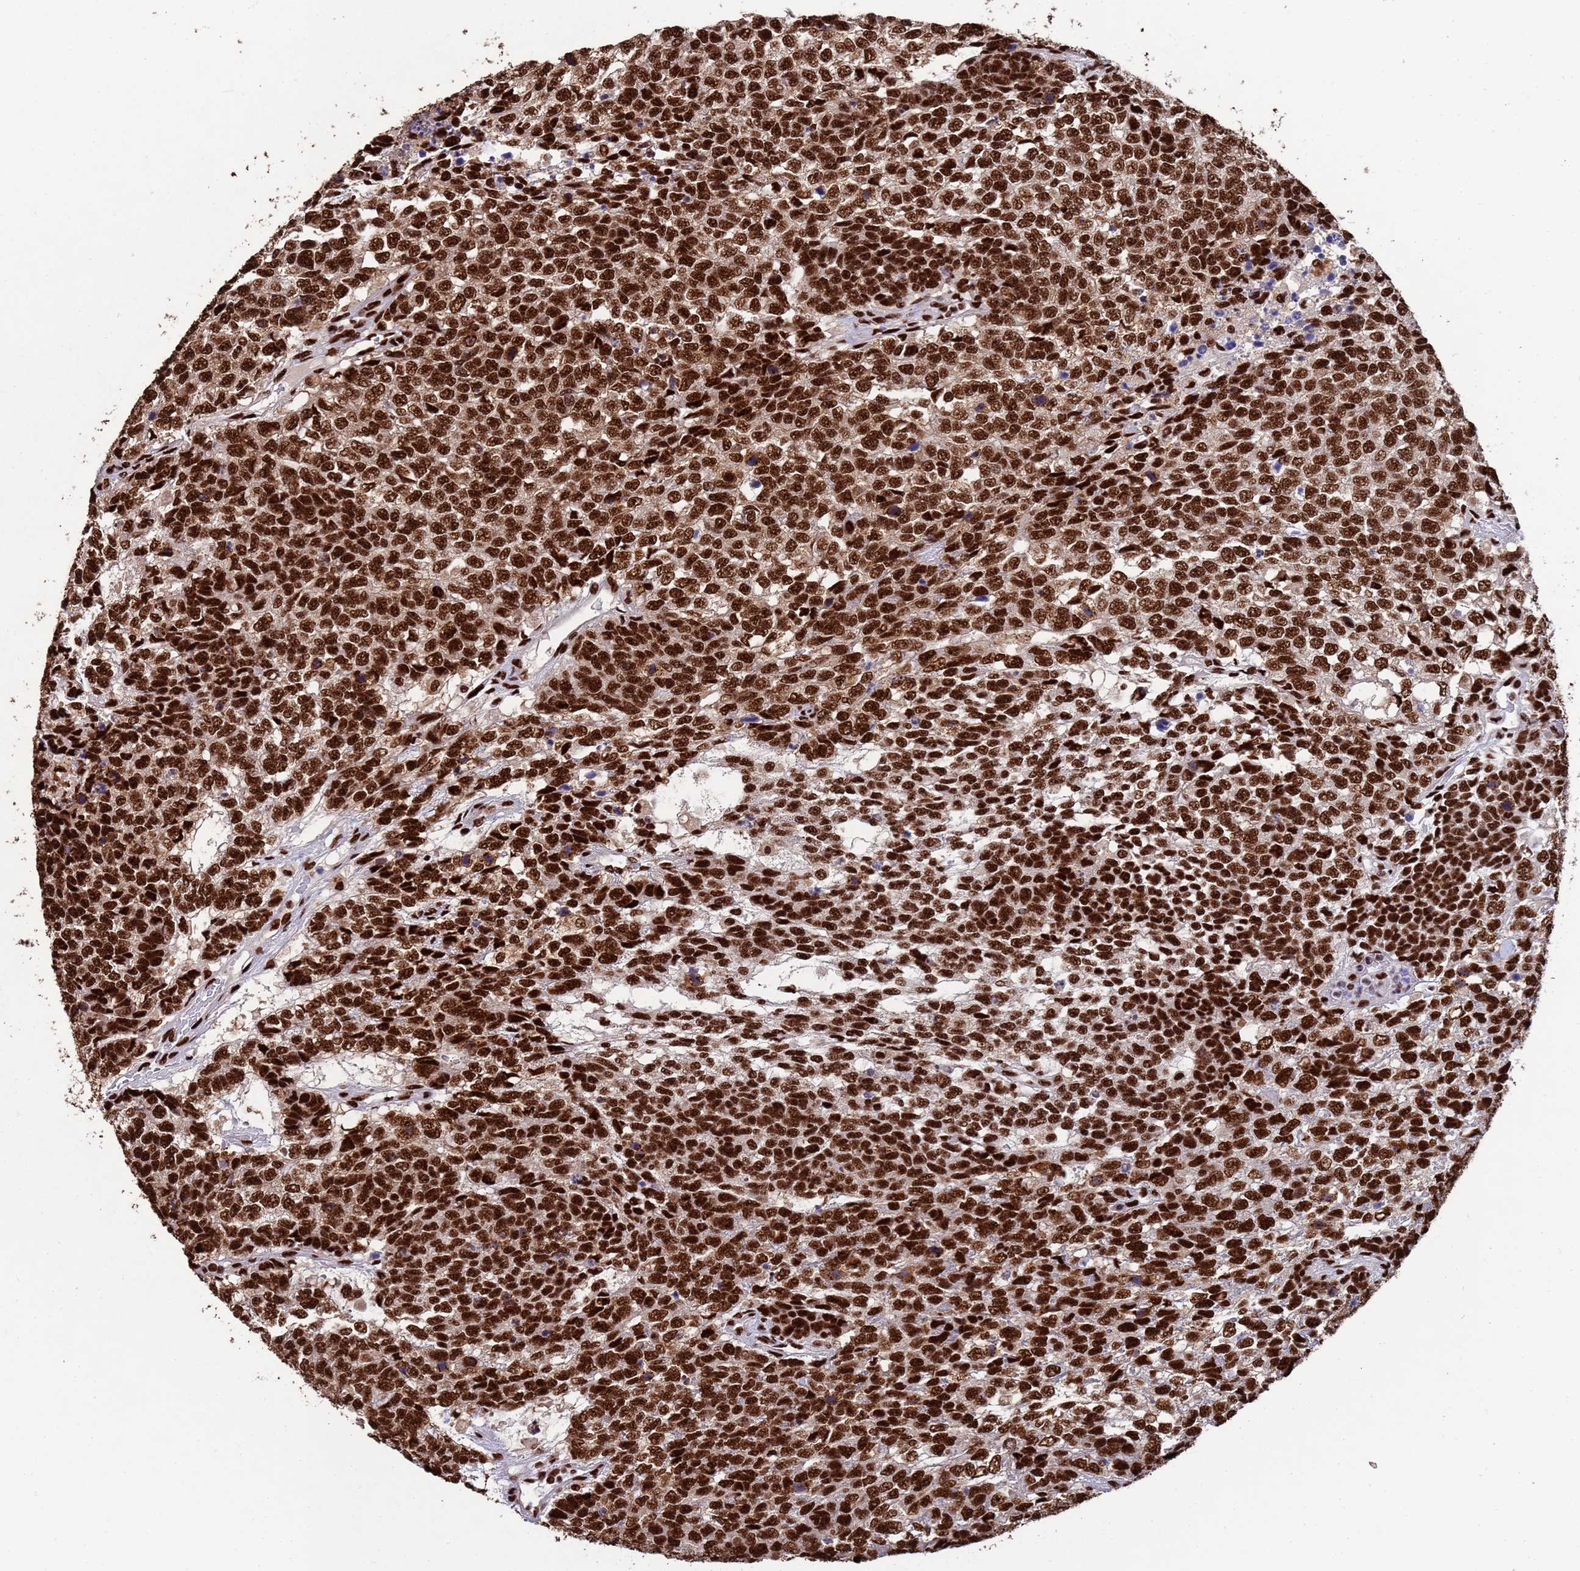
{"staining": {"intensity": "strong", "quantity": ">75%", "location": "nuclear"}, "tissue": "testis cancer", "cell_type": "Tumor cells", "image_type": "cancer", "snomed": [{"axis": "morphology", "description": "Carcinoma, Embryonal, NOS"}, {"axis": "topography", "description": "Testis"}], "caption": "High-magnification brightfield microscopy of testis cancer (embryonal carcinoma) stained with DAB (brown) and counterstained with hematoxylin (blue). tumor cells exhibit strong nuclear expression is appreciated in about>75% of cells.", "gene": "SF3B2", "patient": {"sex": "male", "age": 23}}